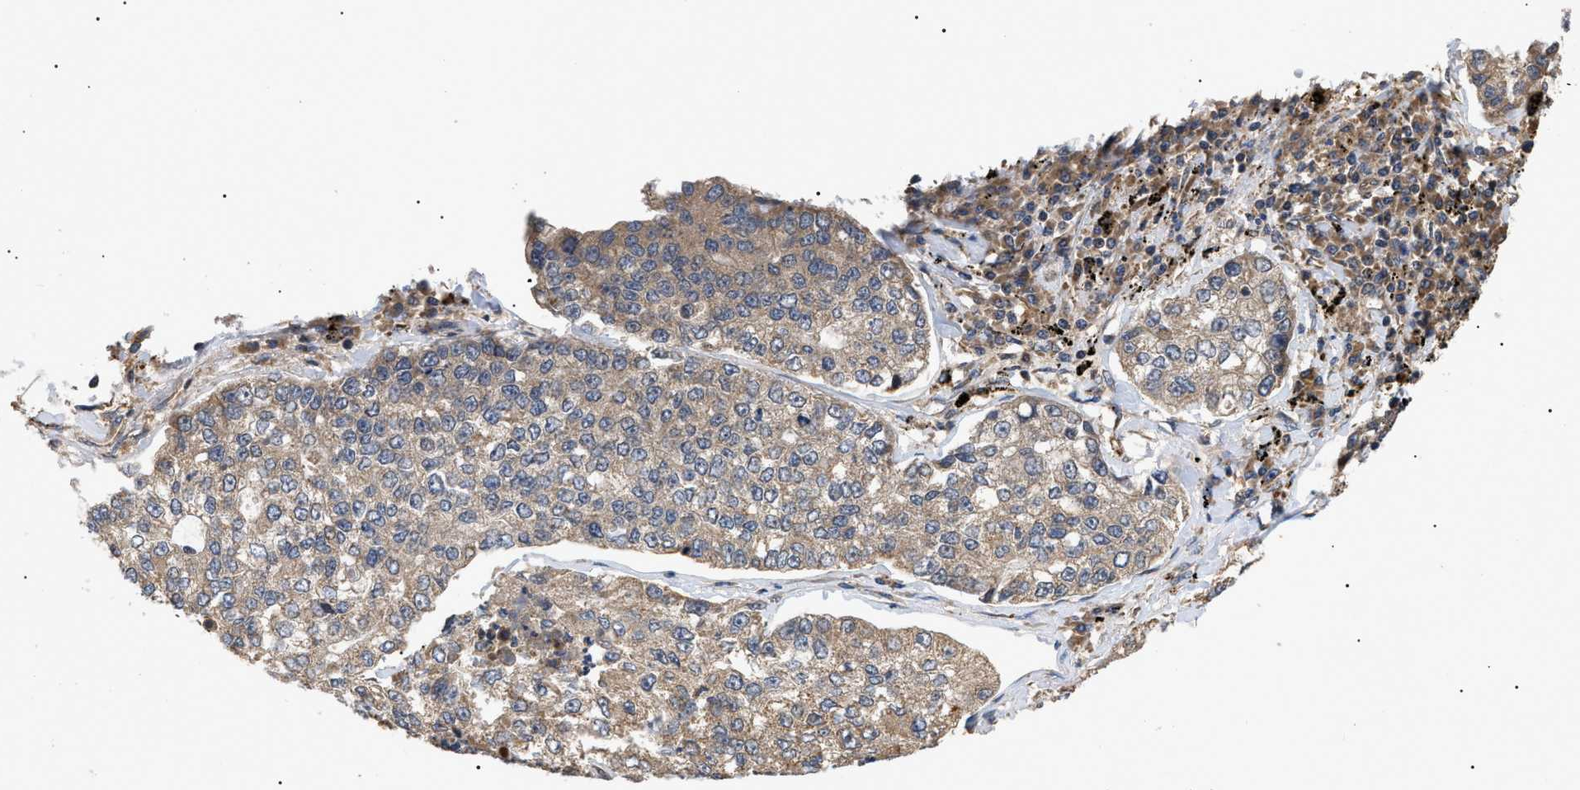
{"staining": {"intensity": "weak", "quantity": ">75%", "location": "cytoplasmic/membranous"}, "tissue": "lung cancer", "cell_type": "Tumor cells", "image_type": "cancer", "snomed": [{"axis": "morphology", "description": "Adenocarcinoma, NOS"}, {"axis": "topography", "description": "Lung"}], "caption": "A brown stain labels weak cytoplasmic/membranous expression of a protein in lung adenocarcinoma tumor cells. (brown staining indicates protein expression, while blue staining denotes nuclei).", "gene": "ASTL", "patient": {"sex": "male", "age": 49}}